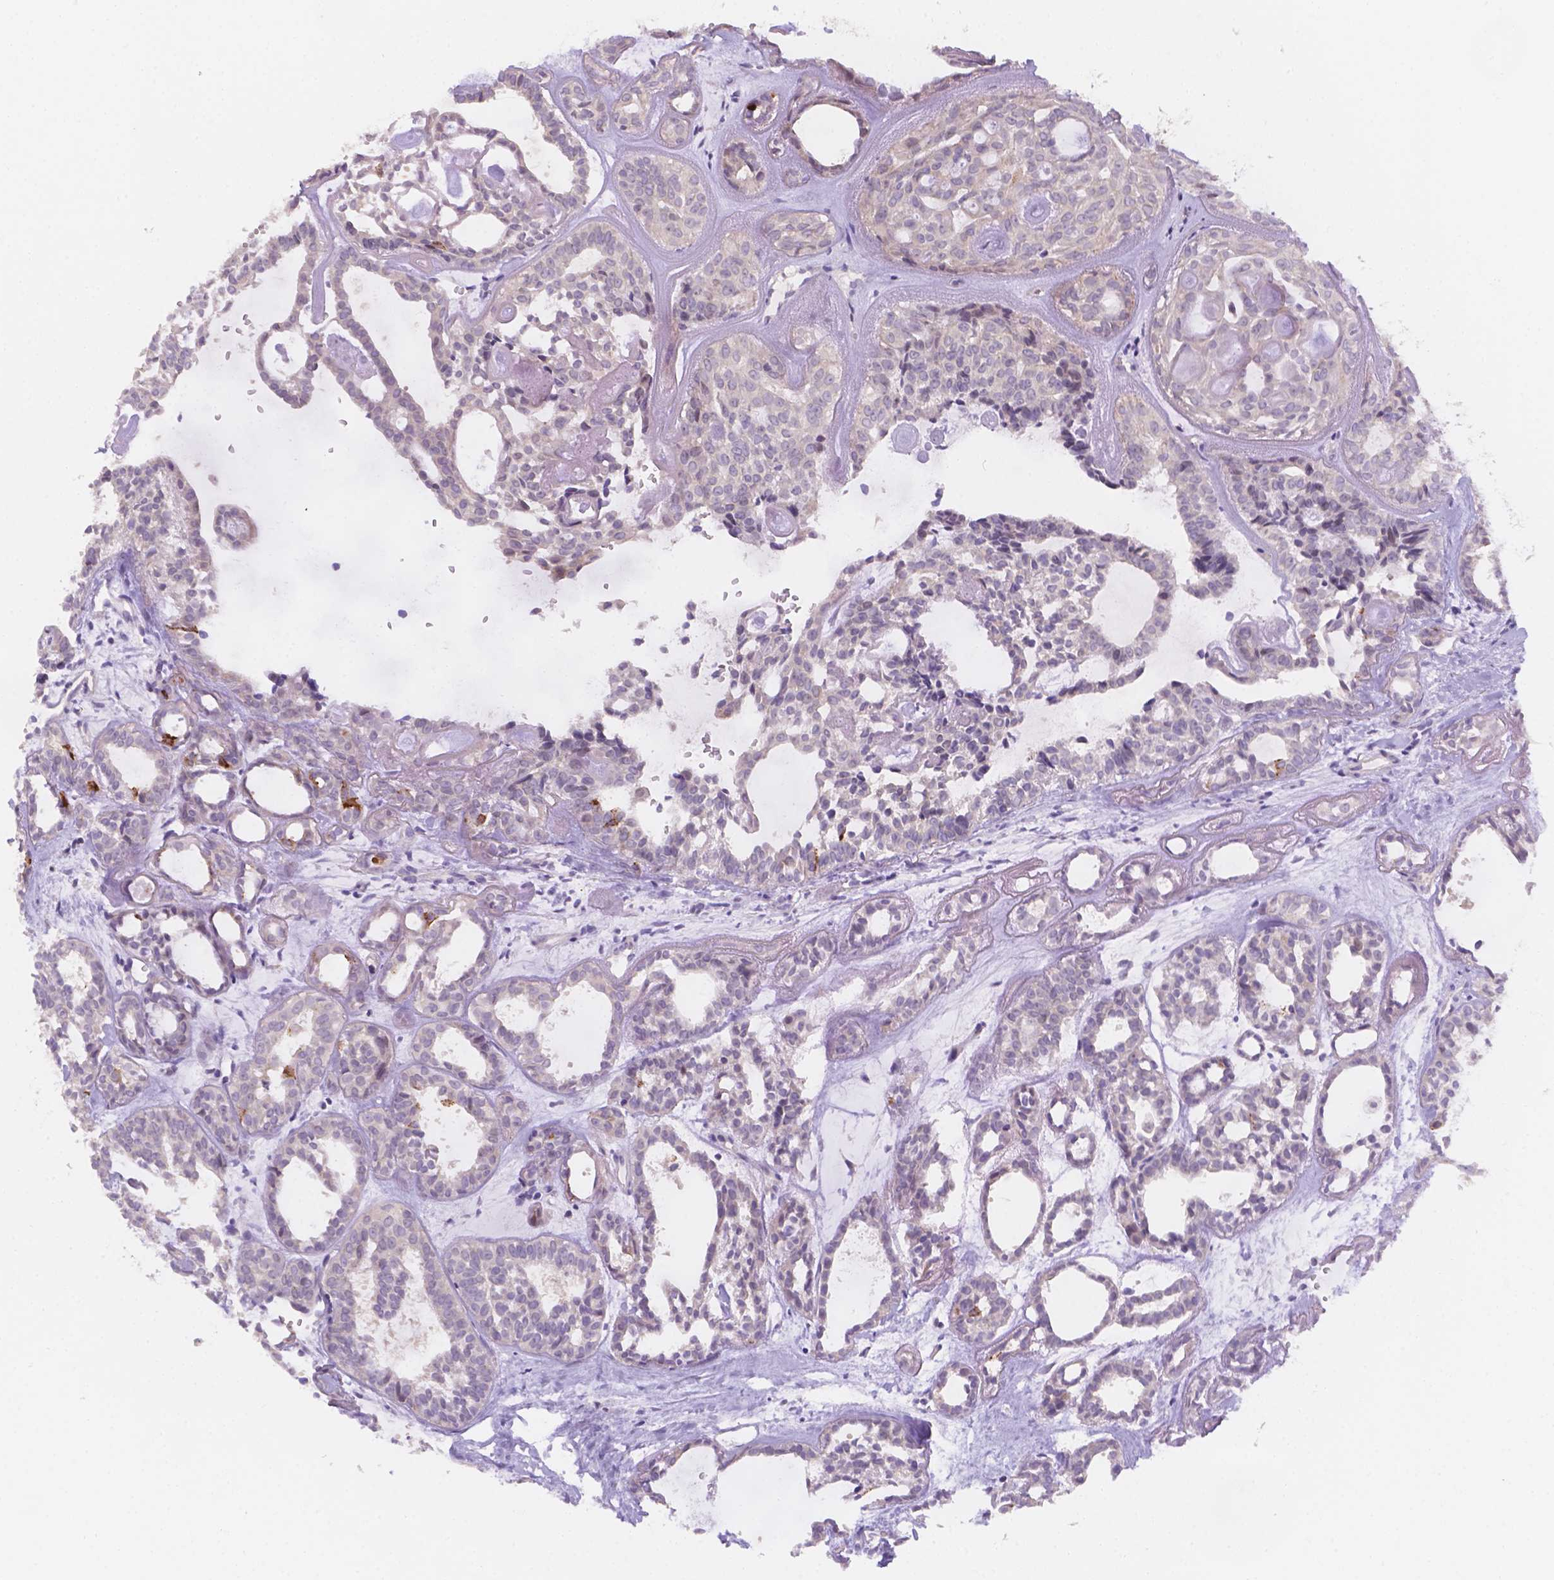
{"staining": {"intensity": "negative", "quantity": "none", "location": "none"}, "tissue": "head and neck cancer", "cell_type": "Tumor cells", "image_type": "cancer", "snomed": [{"axis": "morphology", "description": "Adenocarcinoma, NOS"}, {"axis": "topography", "description": "Head-Neck"}], "caption": "High power microscopy photomicrograph of an immunohistochemistry image of head and neck cancer (adenocarcinoma), revealing no significant staining in tumor cells.", "gene": "CD96", "patient": {"sex": "female", "age": 62}}